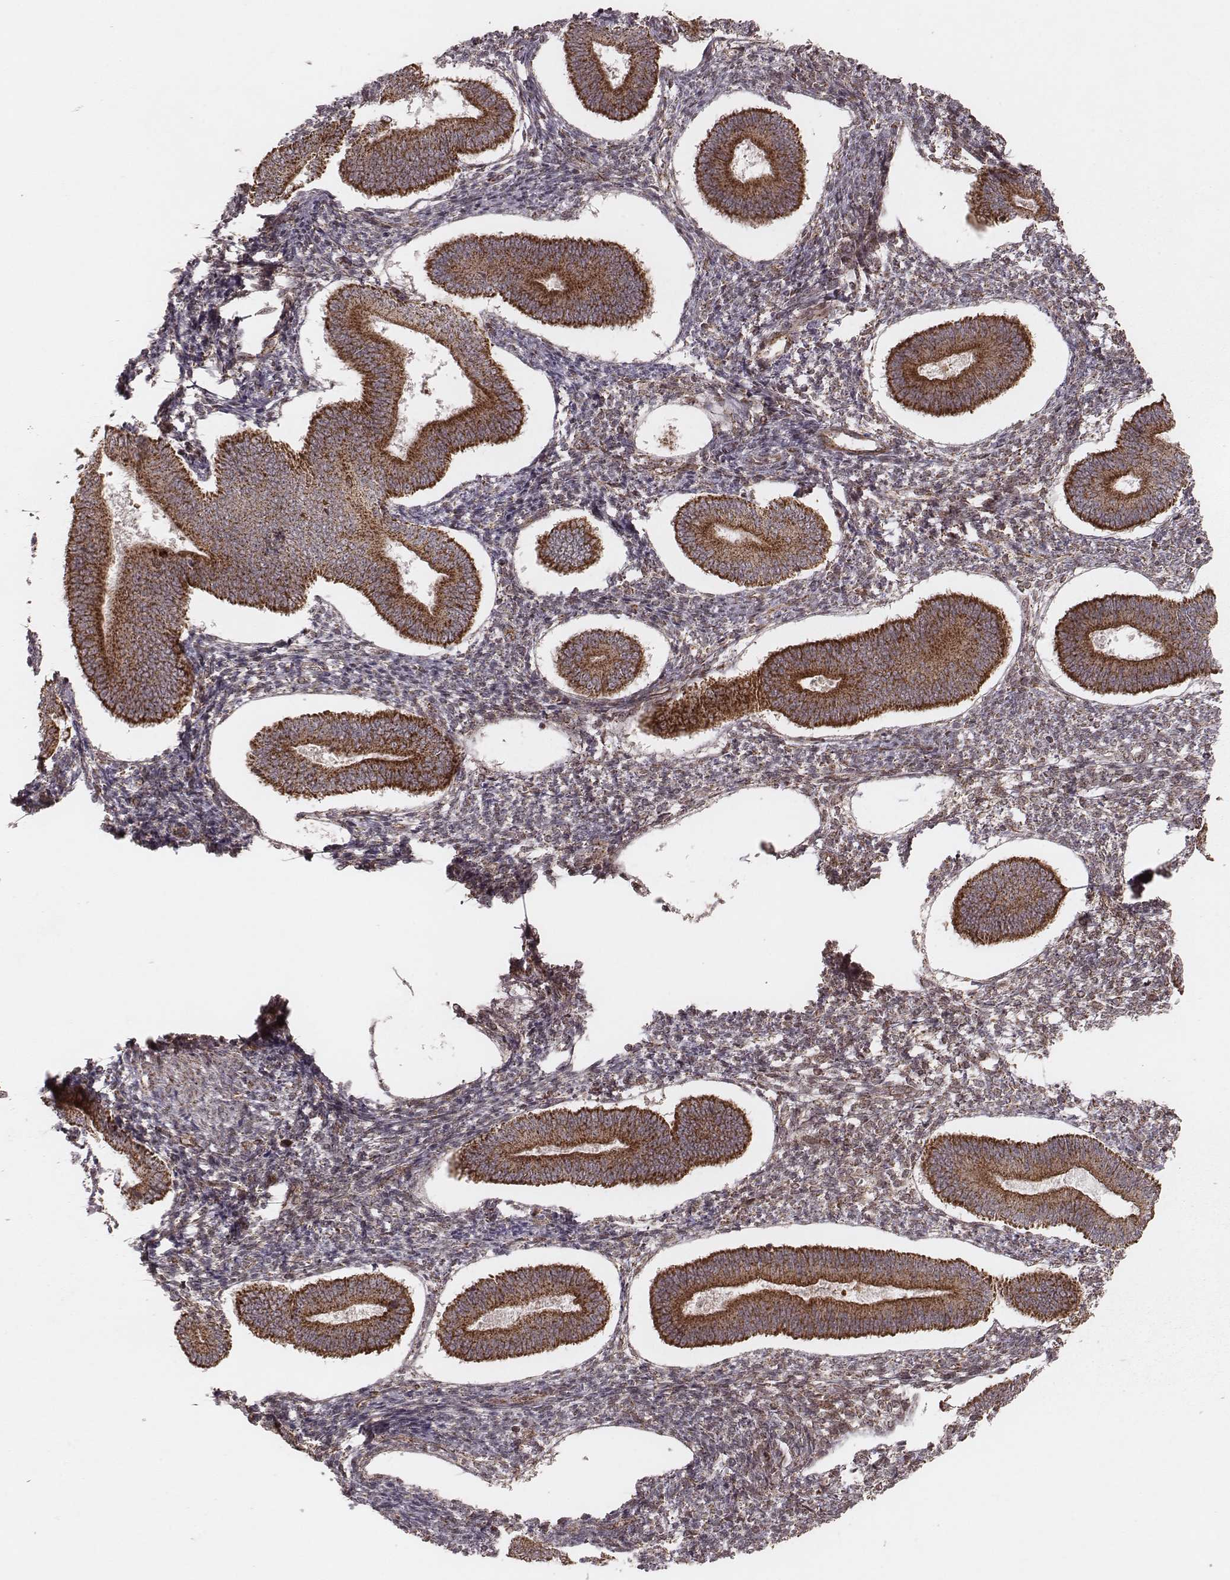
{"staining": {"intensity": "moderate", "quantity": ">75%", "location": "cytoplasmic/membranous"}, "tissue": "endometrium", "cell_type": "Cells in endometrial stroma", "image_type": "normal", "snomed": [{"axis": "morphology", "description": "Normal tissue, NOS"}, {"axis": "topography", "description": "Endometrium"}], "caption": "This is an image of IHC staining of unremarkable endometrium, which shows moderate expression in the cytoplasmic/membranous of cells in endometrial stroma.", "gene": "NDUFA7", "patient": {"sex": "female", "age": 42}}